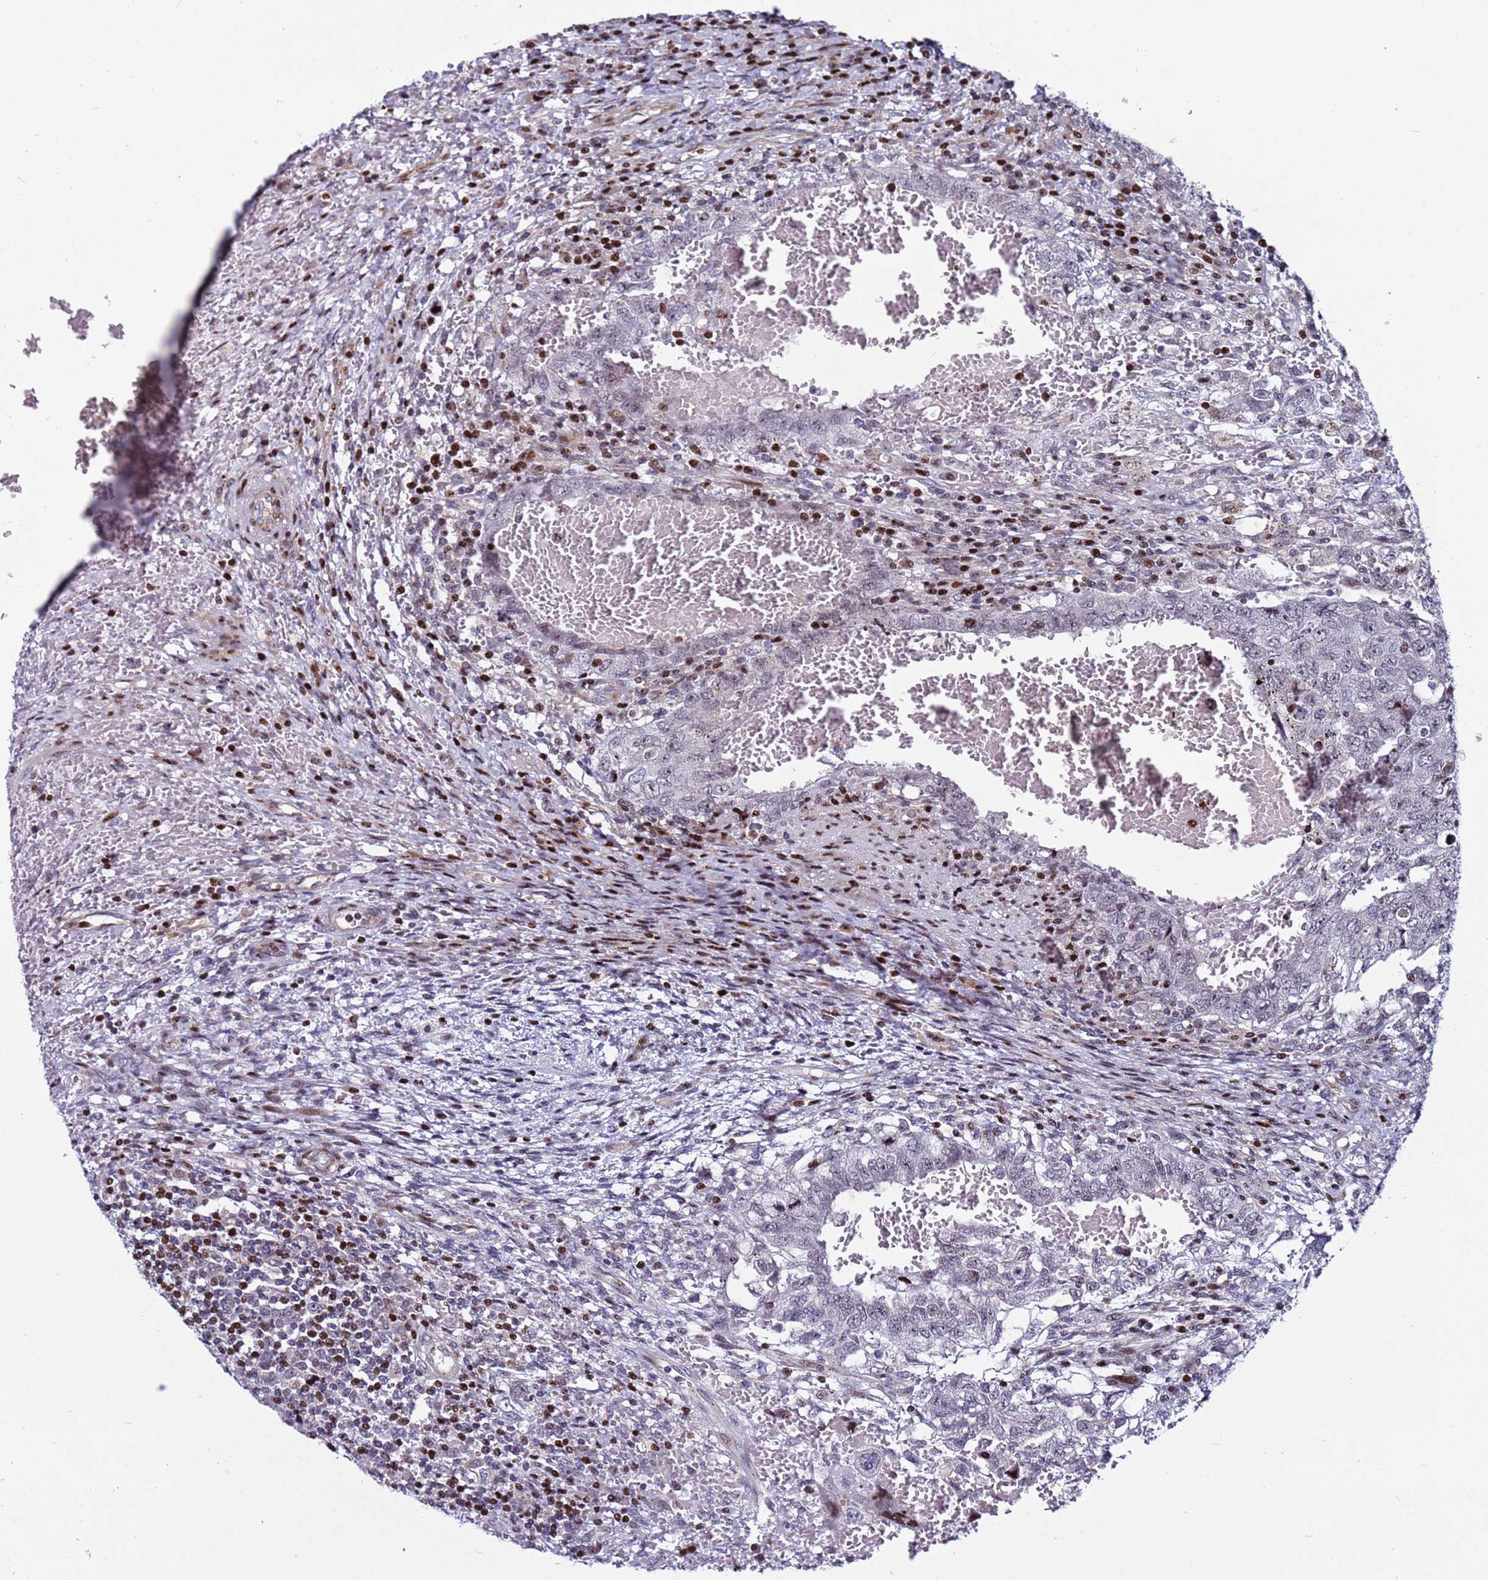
{"staining": {"intensity": "negative", "quantity": "none", "location": "none"}, "tissue": "testis cancer", "cell_type": "Tumor cells", "image_type": "cancer", "snomed": [{"axis": "morphology", "description": "Carcinoma, Embryonal, NOS"}, {"axis": "topography", "description": "Testis"}], "caption": "Micrograph shows no significant protein positivity in tumor cells of testis cancer.", "gene": "WBP11", "patient": {"sex": "male", "age": 26}}